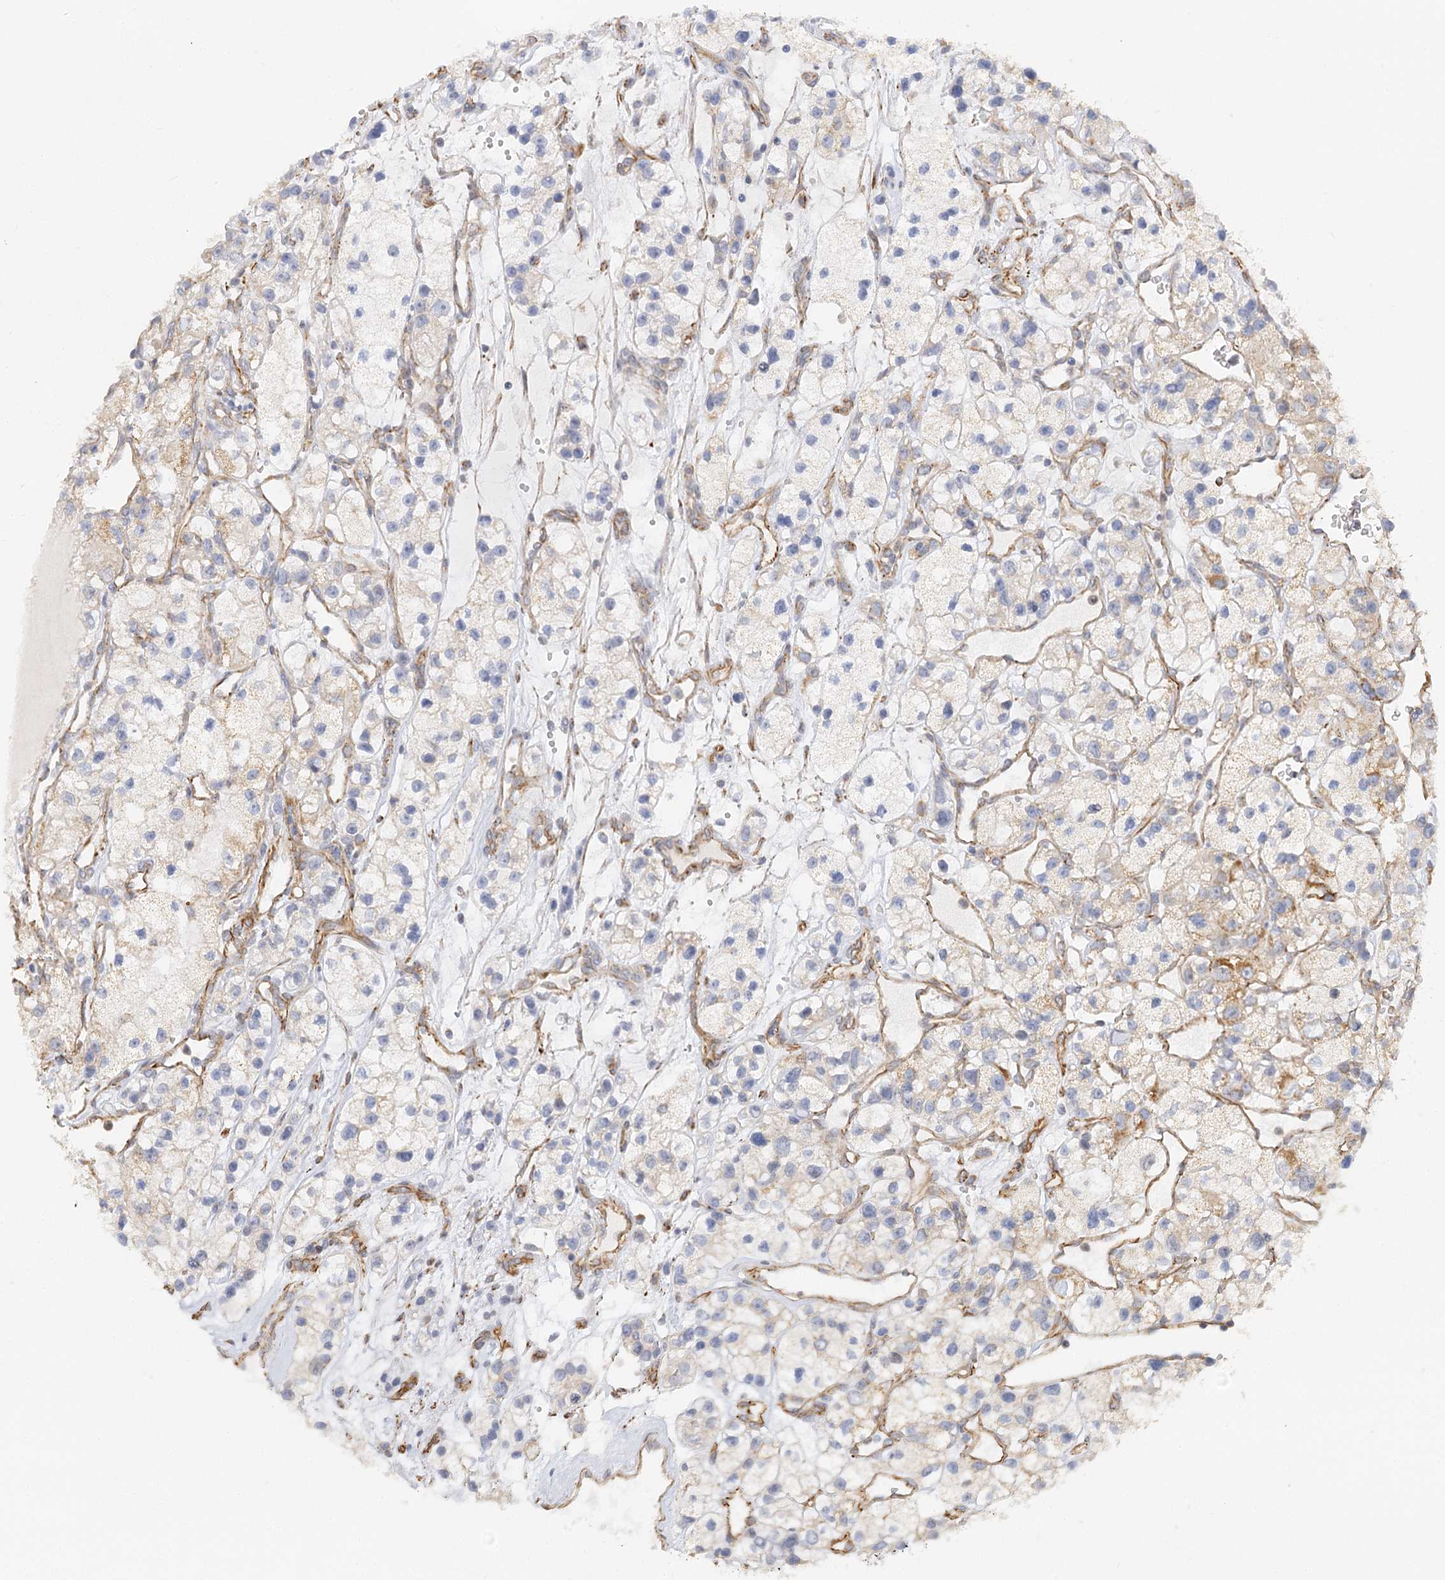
{"staining": {"intensity": "weak", "quantity": "<25%", "location": "cytoplasmic/membranous"}, "tissue": "renal cancer", "cell_type": "Tumor cells", "image_type": "cancer", "snomed": [{"axis": "morphology", "description": "Adenocarcinoma, NOS"}, {"axis": "topography", "description": "Kidney"}], "caption": "An image of human renal cancer (adenocarcinoma) is negative for staining in tumor cells.", "gene": "NELL2", "patient": {"sex": "female", "age": 57}}